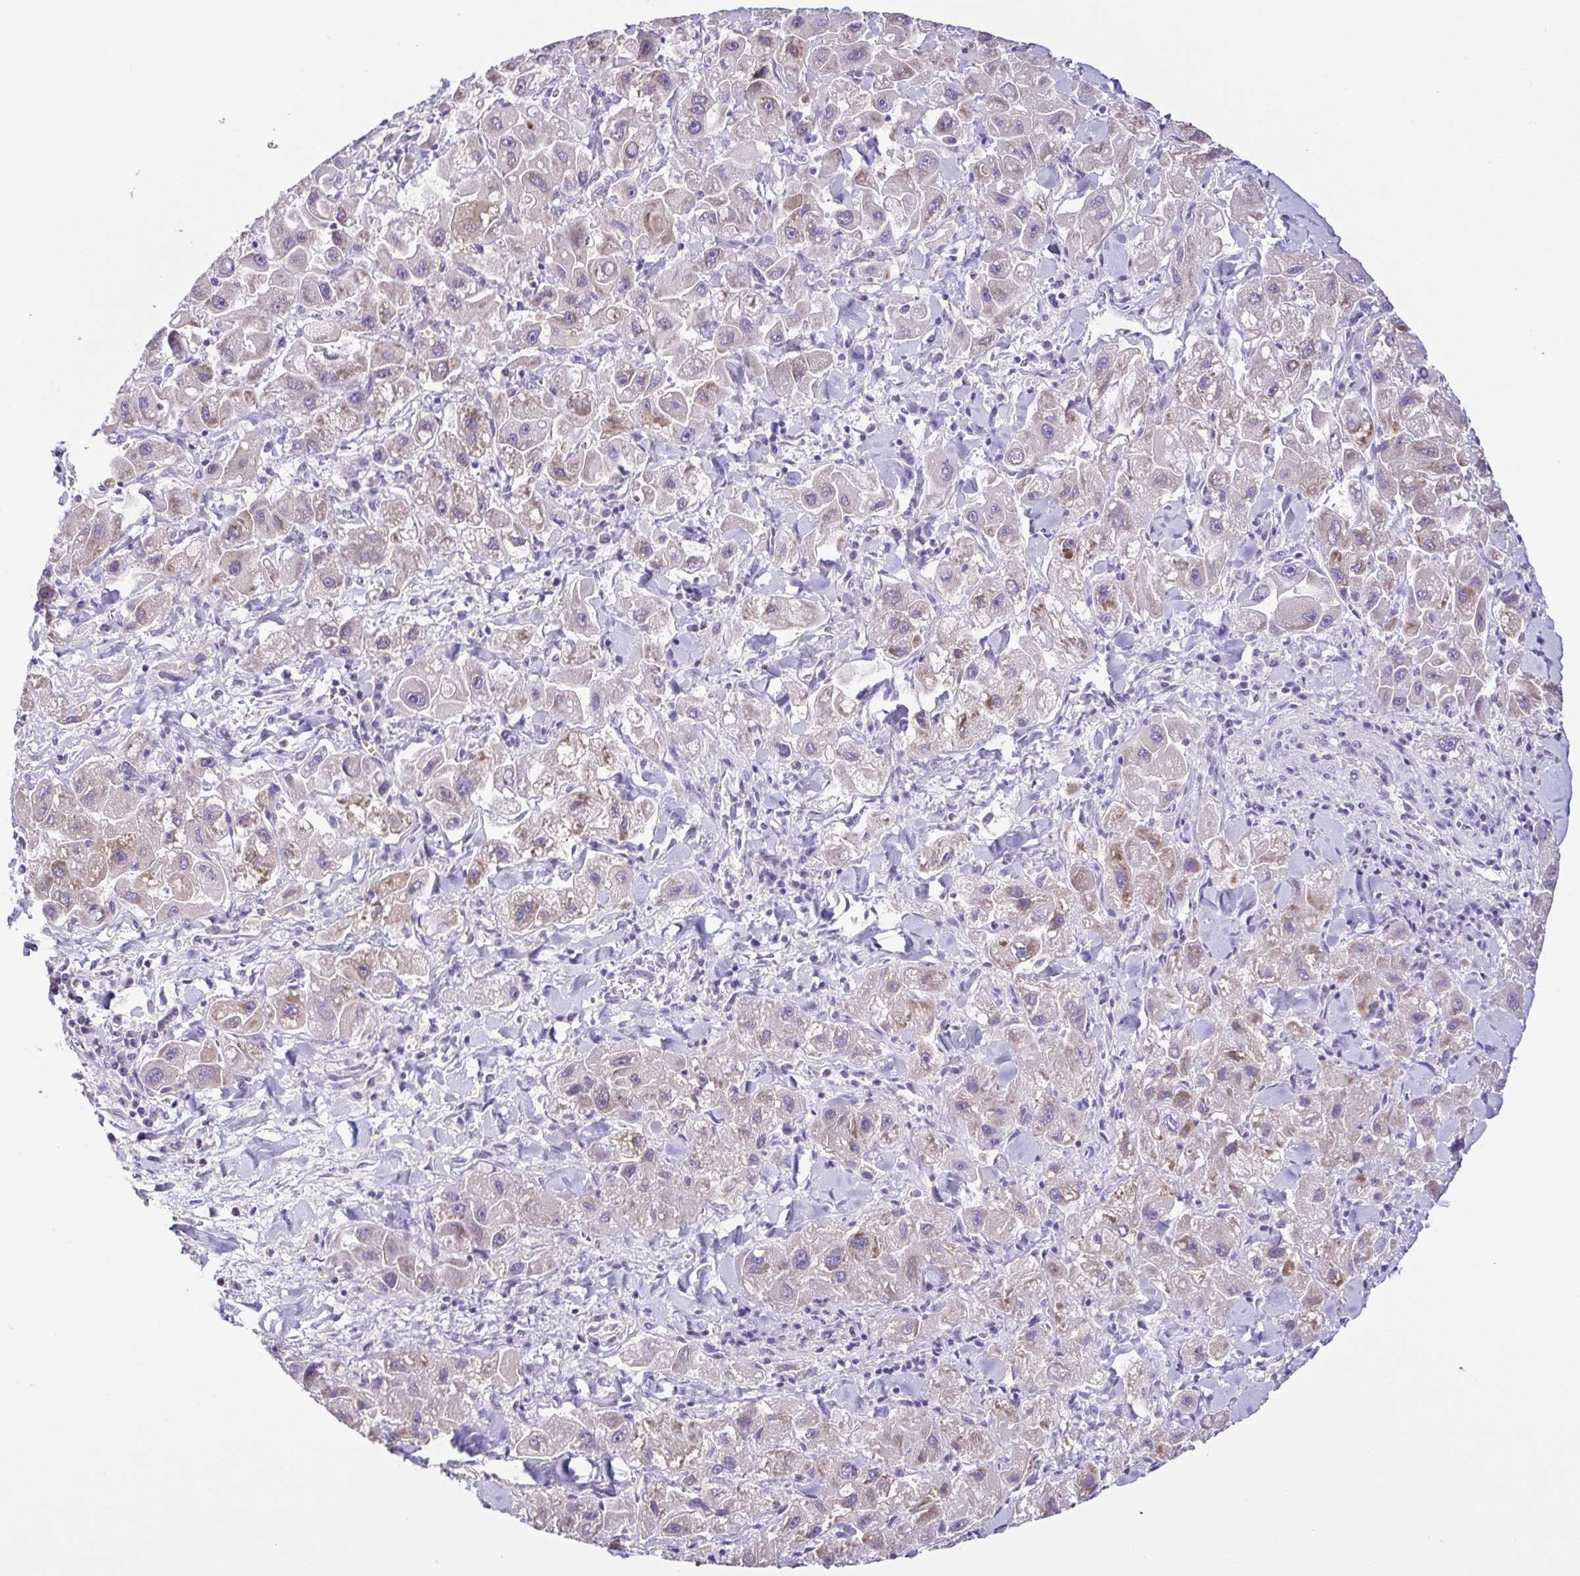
{"staining": {"intensity": "weak", "quantity": "<25%", "location": "cytoplasmic/membranous"}, "tissue": "liver cancer", "cell_type": "Tumor cells", "image_type": "cancer", "snomed": [{"axis": "morphology", "description": "Carcinoma, Hepatocellular, NOS"}, {"axis": "topography", "description": "Liver"}], "caption": "Immunohistochemical staining of human liver cancer displays no significant expression in tumor cells.", "gene": "TERT", "patient": {"sex": "male", "age": 24}}